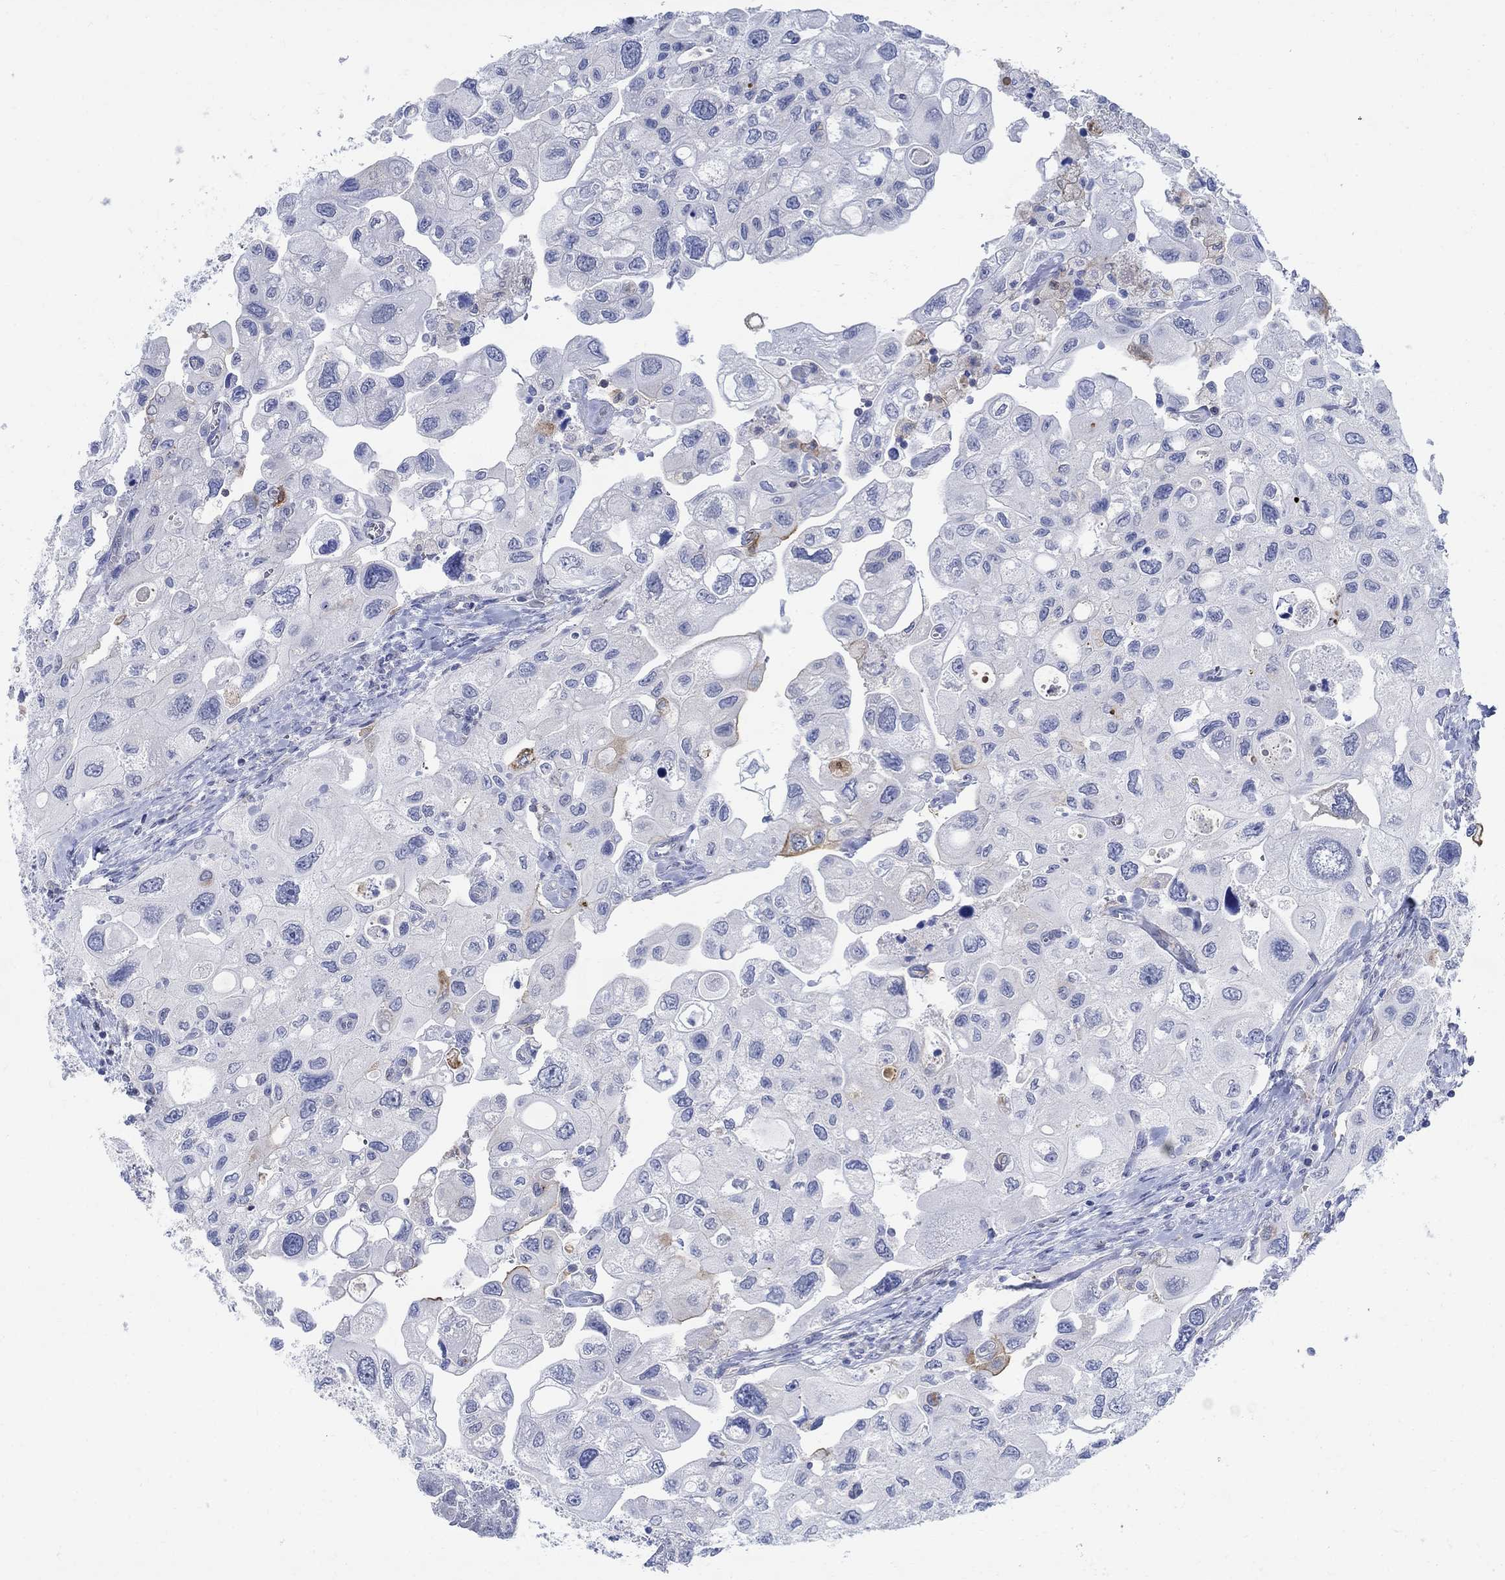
{"staining": {"intensity": "weak", "quantity": "<25%", "location": "cytoplasmic/membranous"}, "tissue": "urothelial cancer", "cell_type": "Tumor cells", "image_type": "cancer", "snomed": [{"axis": "morphology", "description": "Urothelial carcinoma, High grade"}, {"axis": "topography", "description": "Urinary bladder"}], "caption": "DAB (3,3'-diaminobenzidine) immunohistochemical staining of urothelial cancer demonstrates no significant expression in tumor cells. Nuclei are stained in blue.", "gene": "PHF21B", "patient": {"sex": "male", "age": 59}}